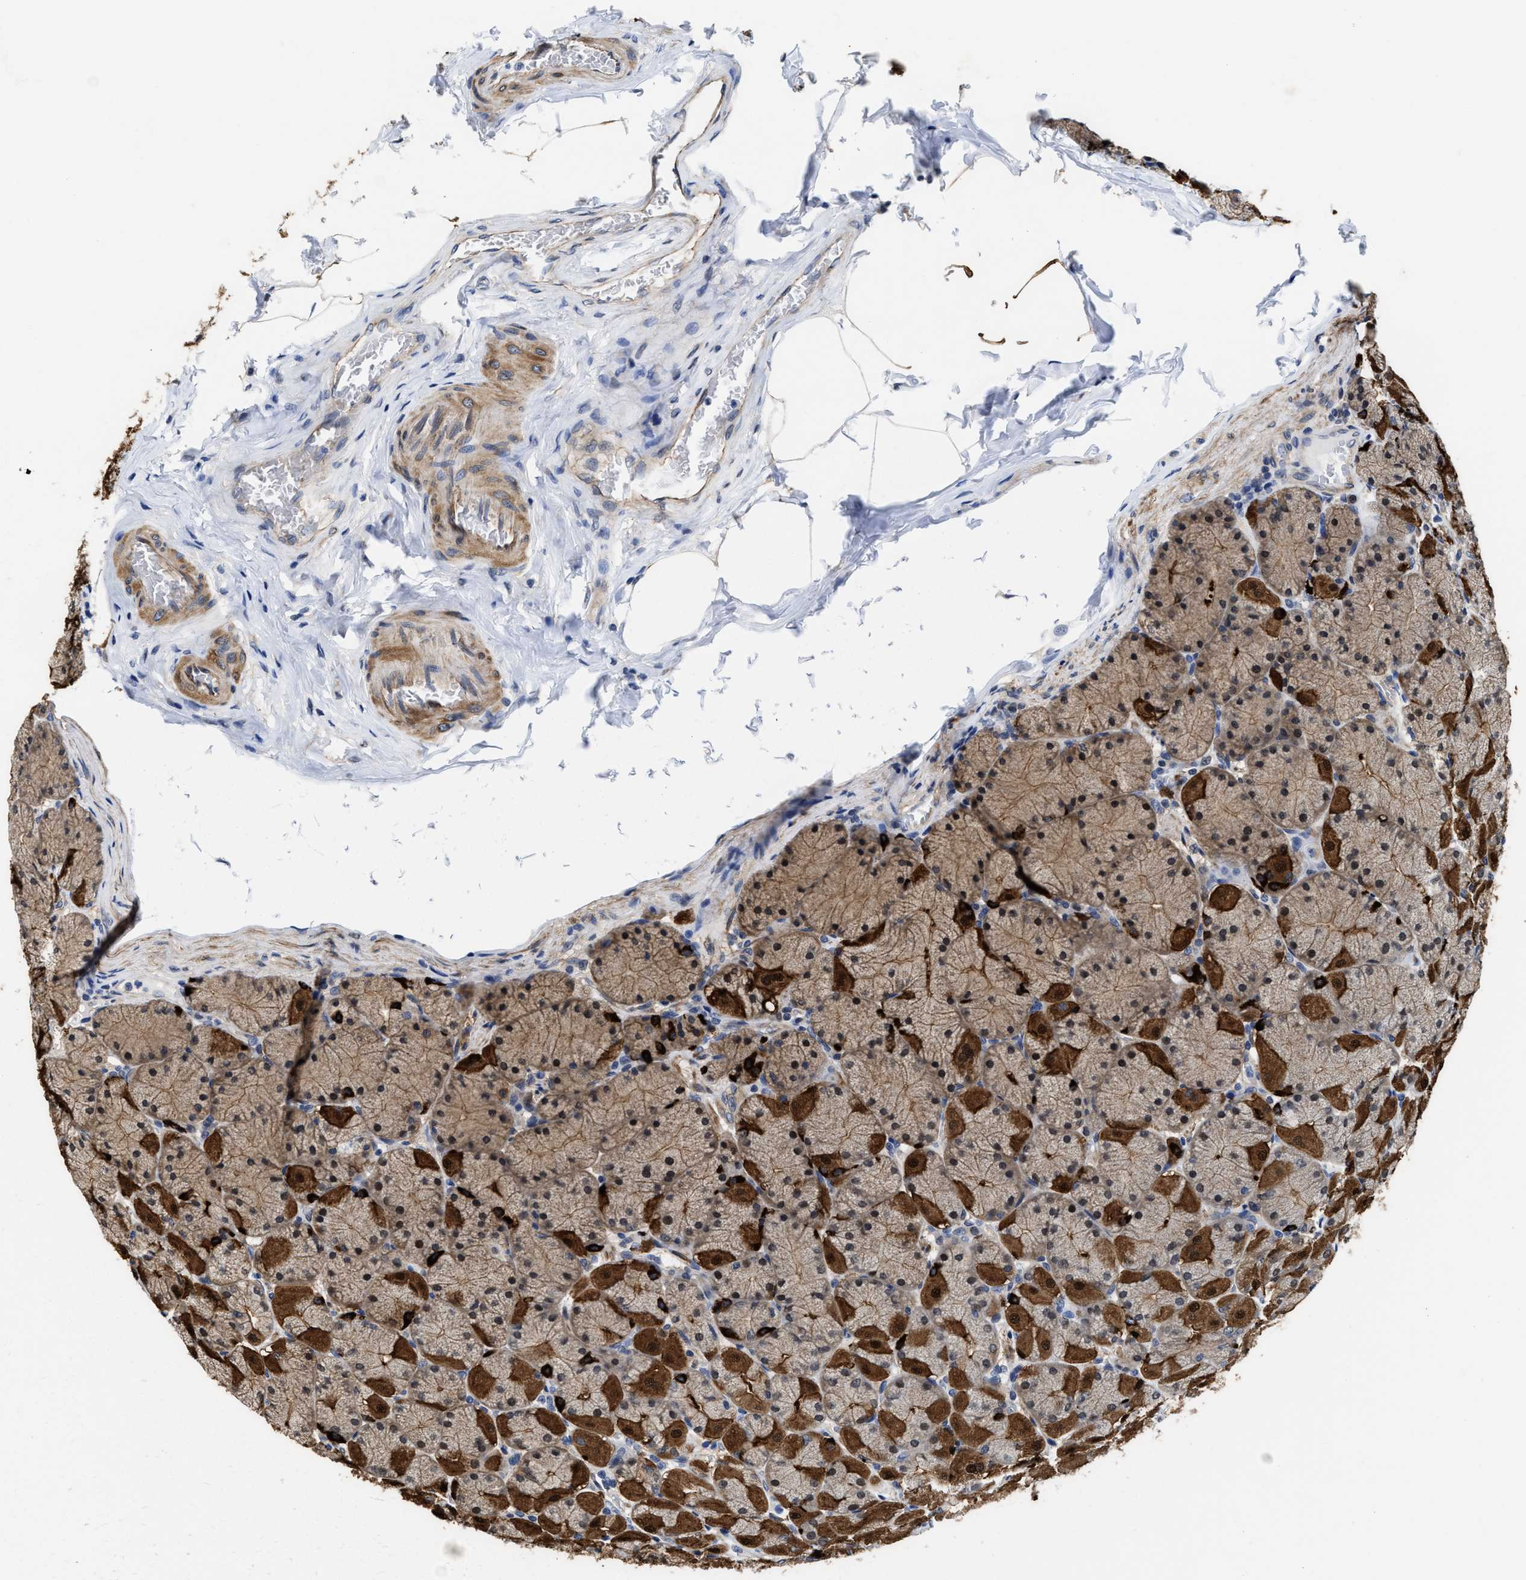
{"staining": {"intensity": "strong", "quantity": "25%-75%", "location": "cytoplasmic/membranous,nuclear"}, "tissue": "stomach", "cell_type": "Glandular cells", "image_type": "normal", "snomed": [{"axis": "morphology", "description": "Normal tissue, NOS"}, {"axis": "topography", "description": "Stomach, upper"}], "caption": "Immunohistochemistry (DAB (3,3'-diaminobenzidine)) staining of unremarkable human stomach shows strong cytoplasmic/membranous,nuclear protein positivity in approximately 25%-75% of glandular cells.", "gene": "KIF12", "patient": {"sex": "female", "age": 56}}